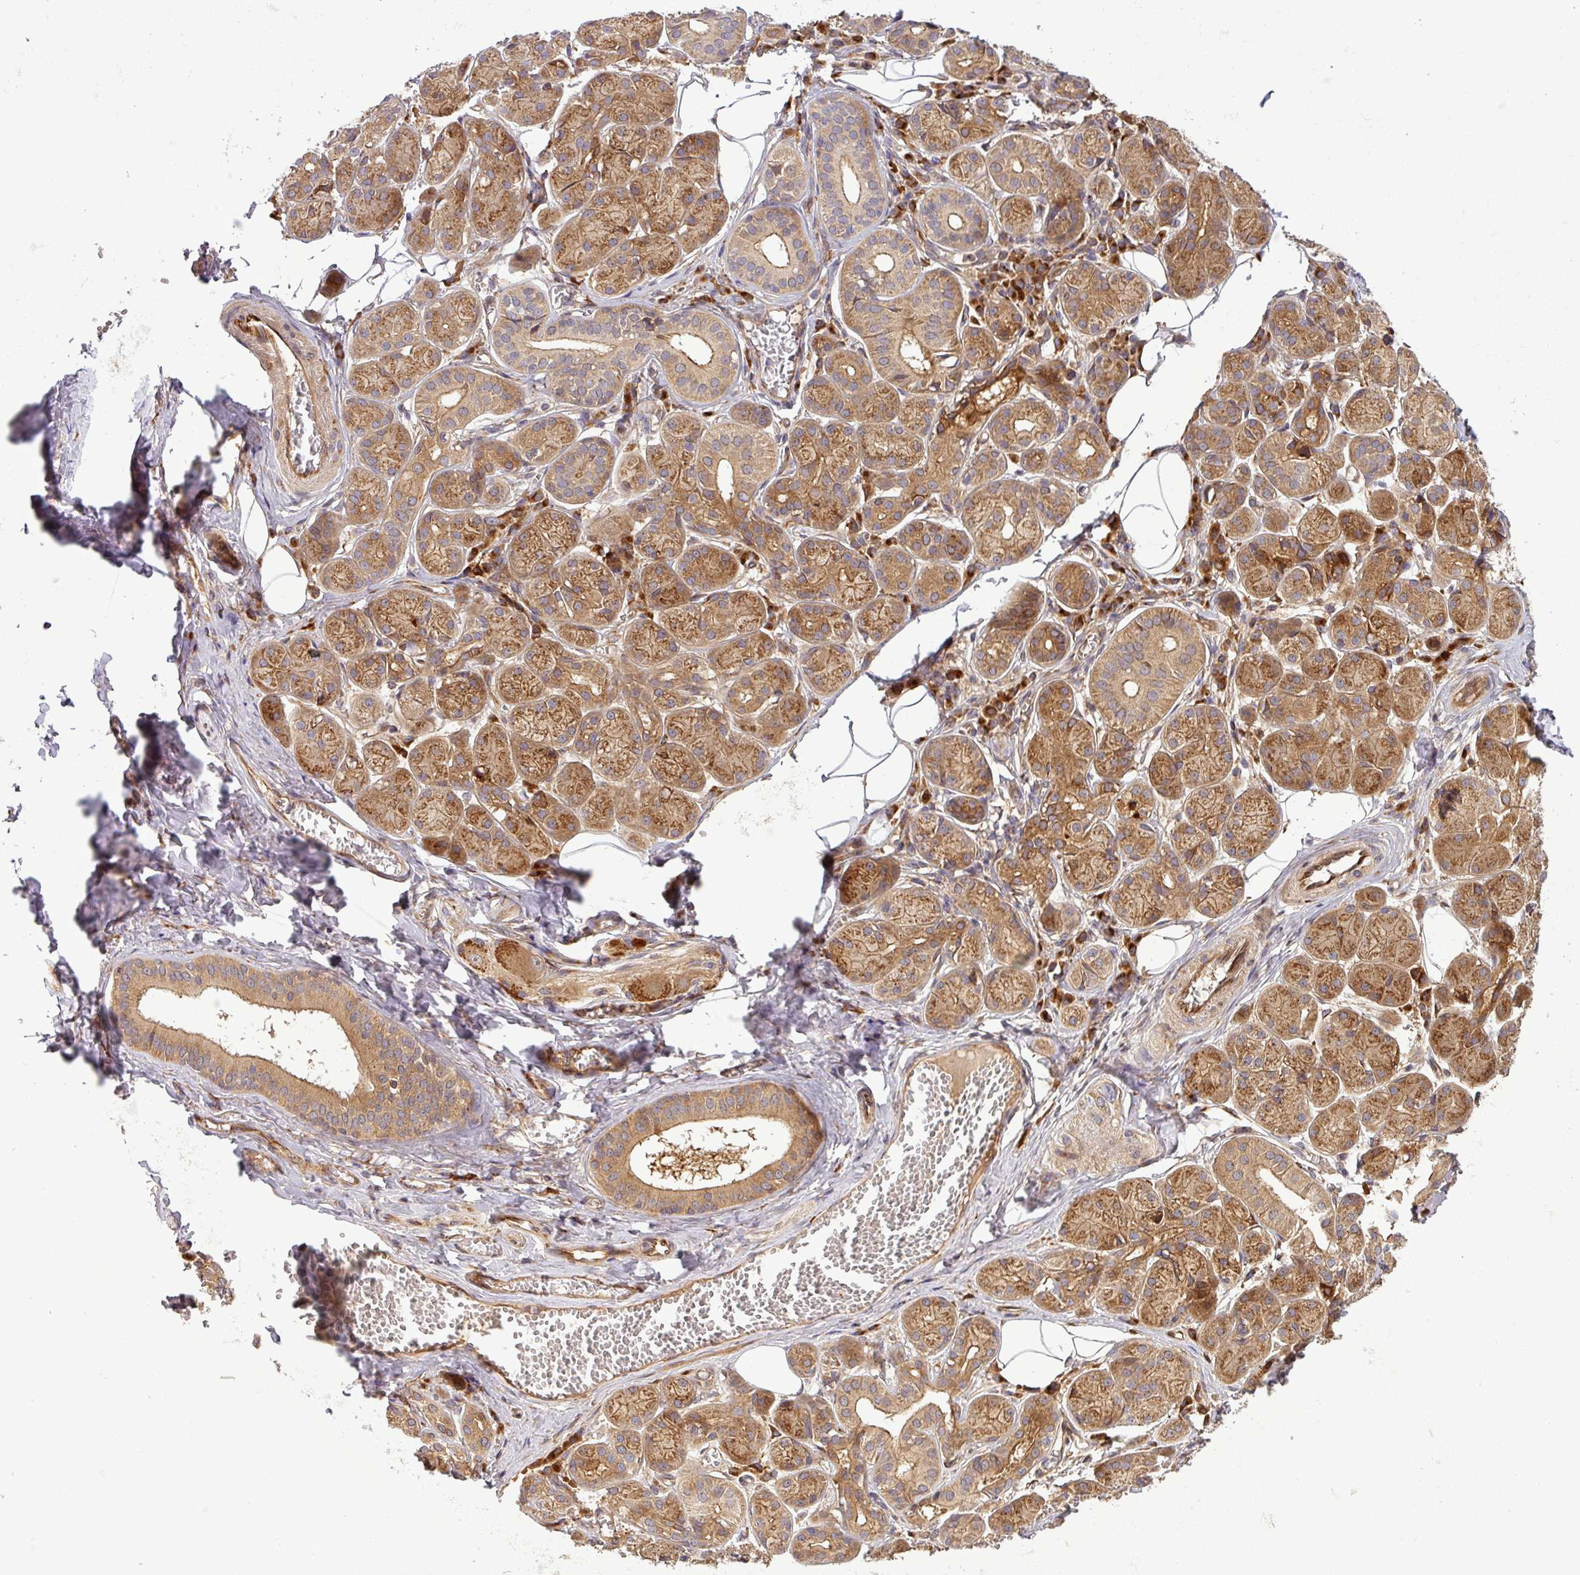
{"staining": {"intensity": "strong", "quantity": ">75%", "location": "cytoplasmic/membranous"}, "tissue": "salivary gland", "cell_type": "Glandular cells", "image_type": "normal", "snomed": [{"axis": "morphology", "description": "Squamous cell carcinoma, NOS"}, {"axis": "topography", "description": "Skin"}, {"axis": "topography", "description": "Head-Neck"}], "caption": "Glandular cells display strong cytoplasmic/membranous positivity in about >75% of cells in unremarkable salivary gland.", "gene": "ART1", "patient": {"sex": "male", "age": 80}}